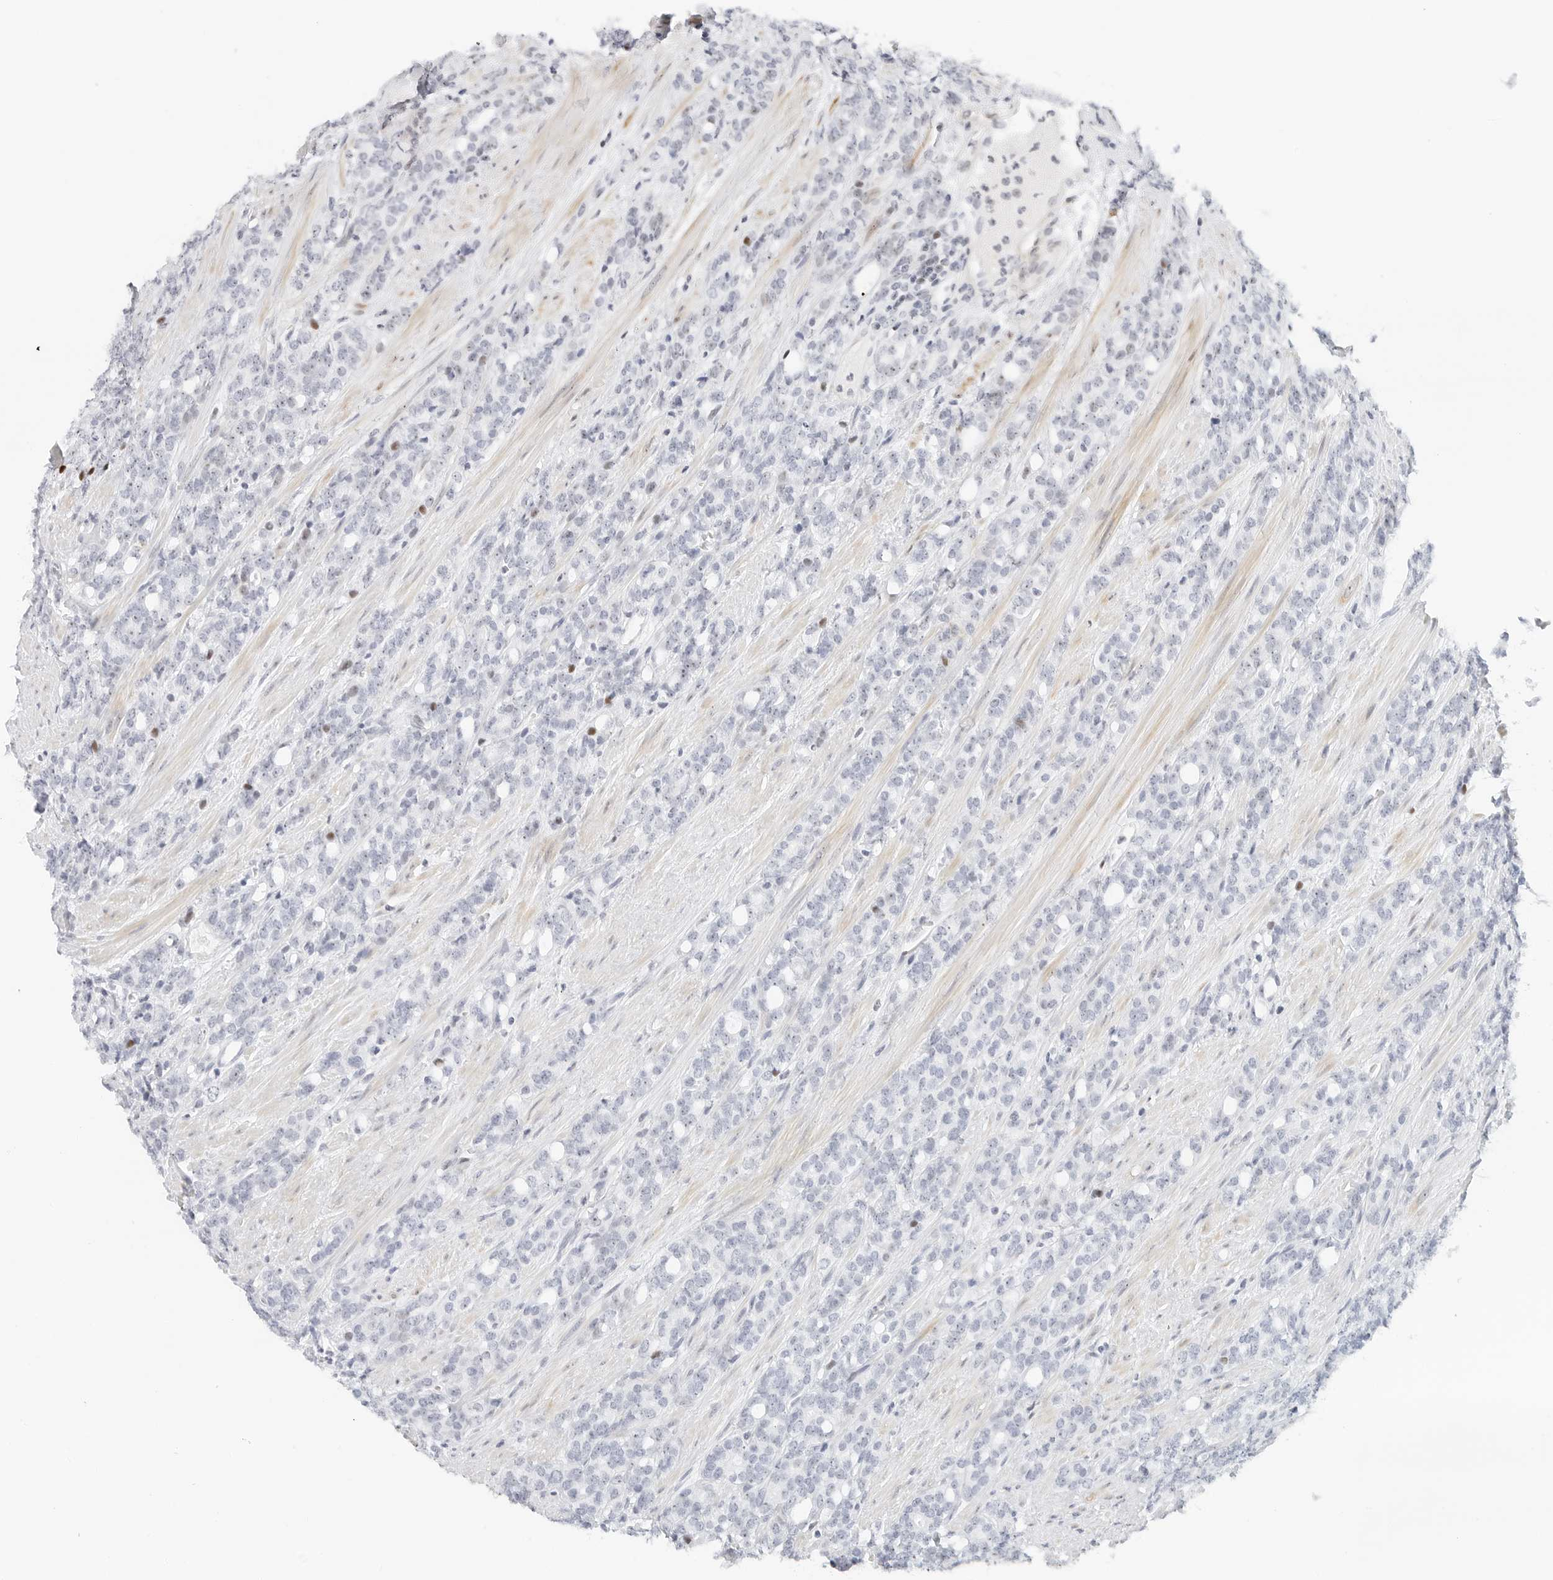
{"staining": {"intensity": "negative", "quantity": "none", "location": "none"}, "tissue": "prostate cancer", "cell_type": "Tumor cells", "image_type": "cancer", "snomed": [{"axis": "morphology", "description": "Adenocarcinoma, High grade"}, {"axis": "topography", "description": "Prostate"}], "caption": "A micrograph of adenocarcinoma (high-grade) (prostate) stained for a protein exhibits no brown staining in tumor cells.", "gene": "NTMT2", "patient": {"sex": "male", "age": 62}}